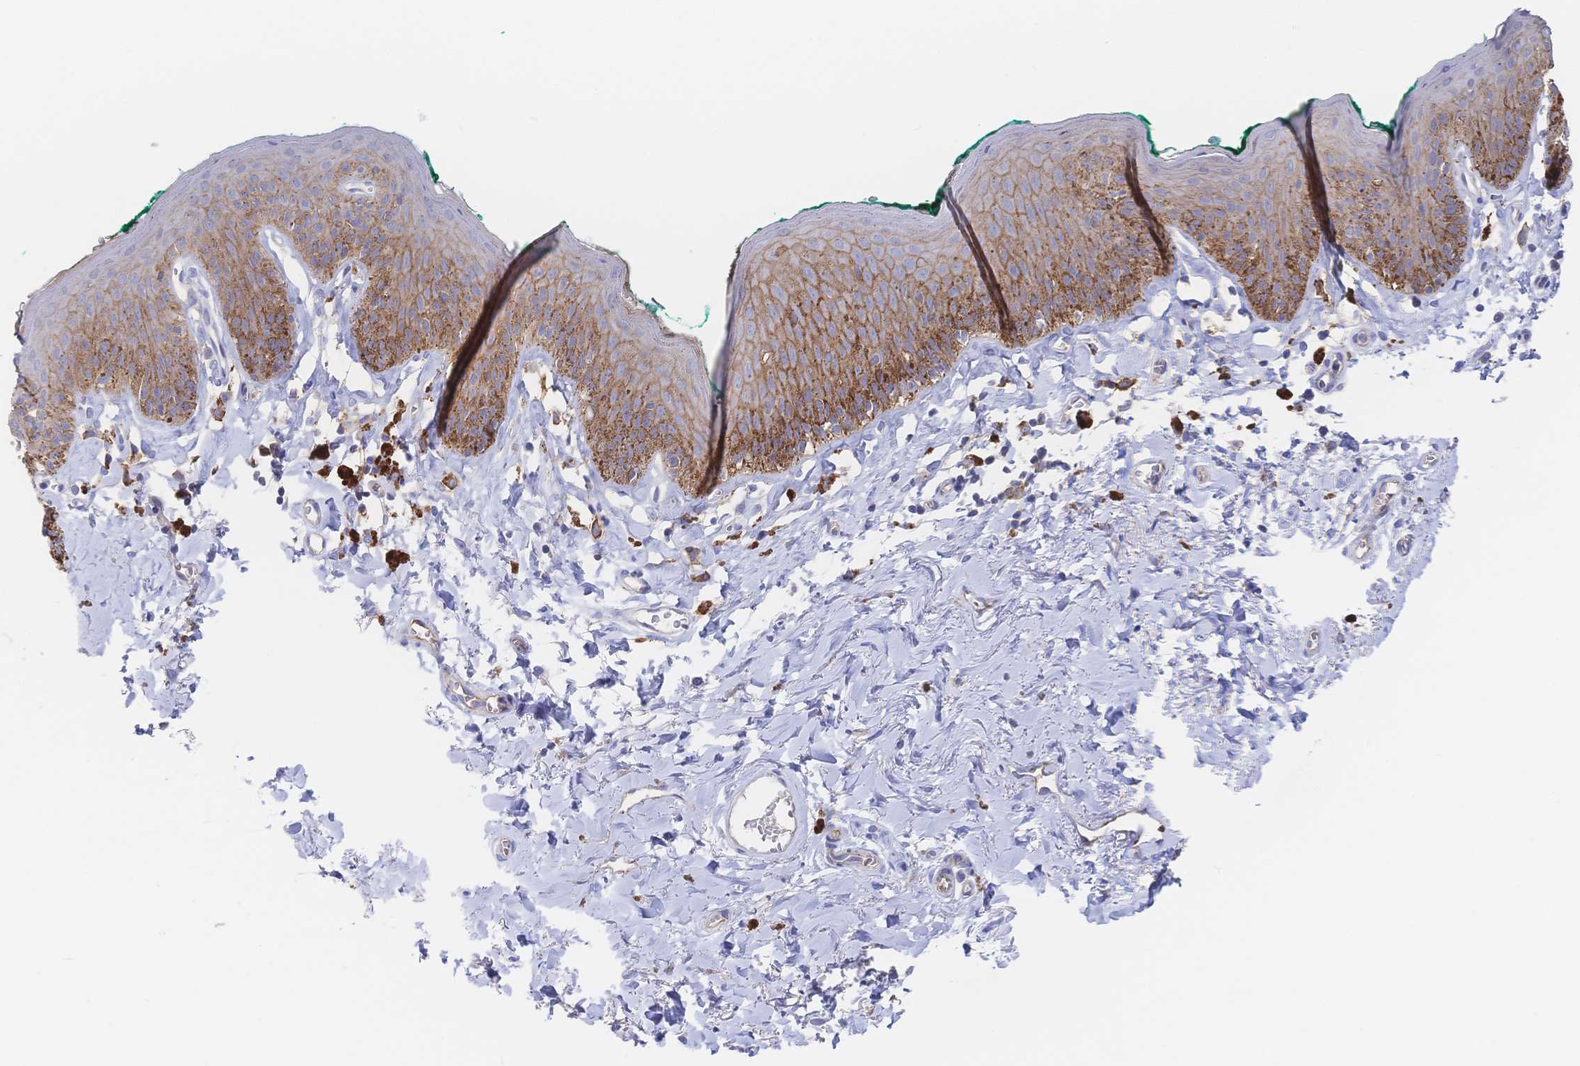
{"staining": {"intensity": "moderate", "quantity": ">75%", "location": "cytoplasmic/membranous"}, "tissue": "skin", "cell_type": "Epidermal cells", "image_type": "normal", "snomed": [{"axis": "morphology", "description": "Normal tissue, NOS"}, {"axis": "topography", "description": "Vulva"}, {"axis": "topography", "description": "Peripheral nerve tissue"}], "caption": "A brown stain labels moderate cytoplasmic/membranous staining of a protein in epidermal cells of benign skin. Using DAB (3,3'-diaminobenzidine) (brown) and hematoxylin (blue) stains, captured at high magnification using brightfield microscopy.", "gene": "F11R", "patient": {"sex": "female", "age": 66}}